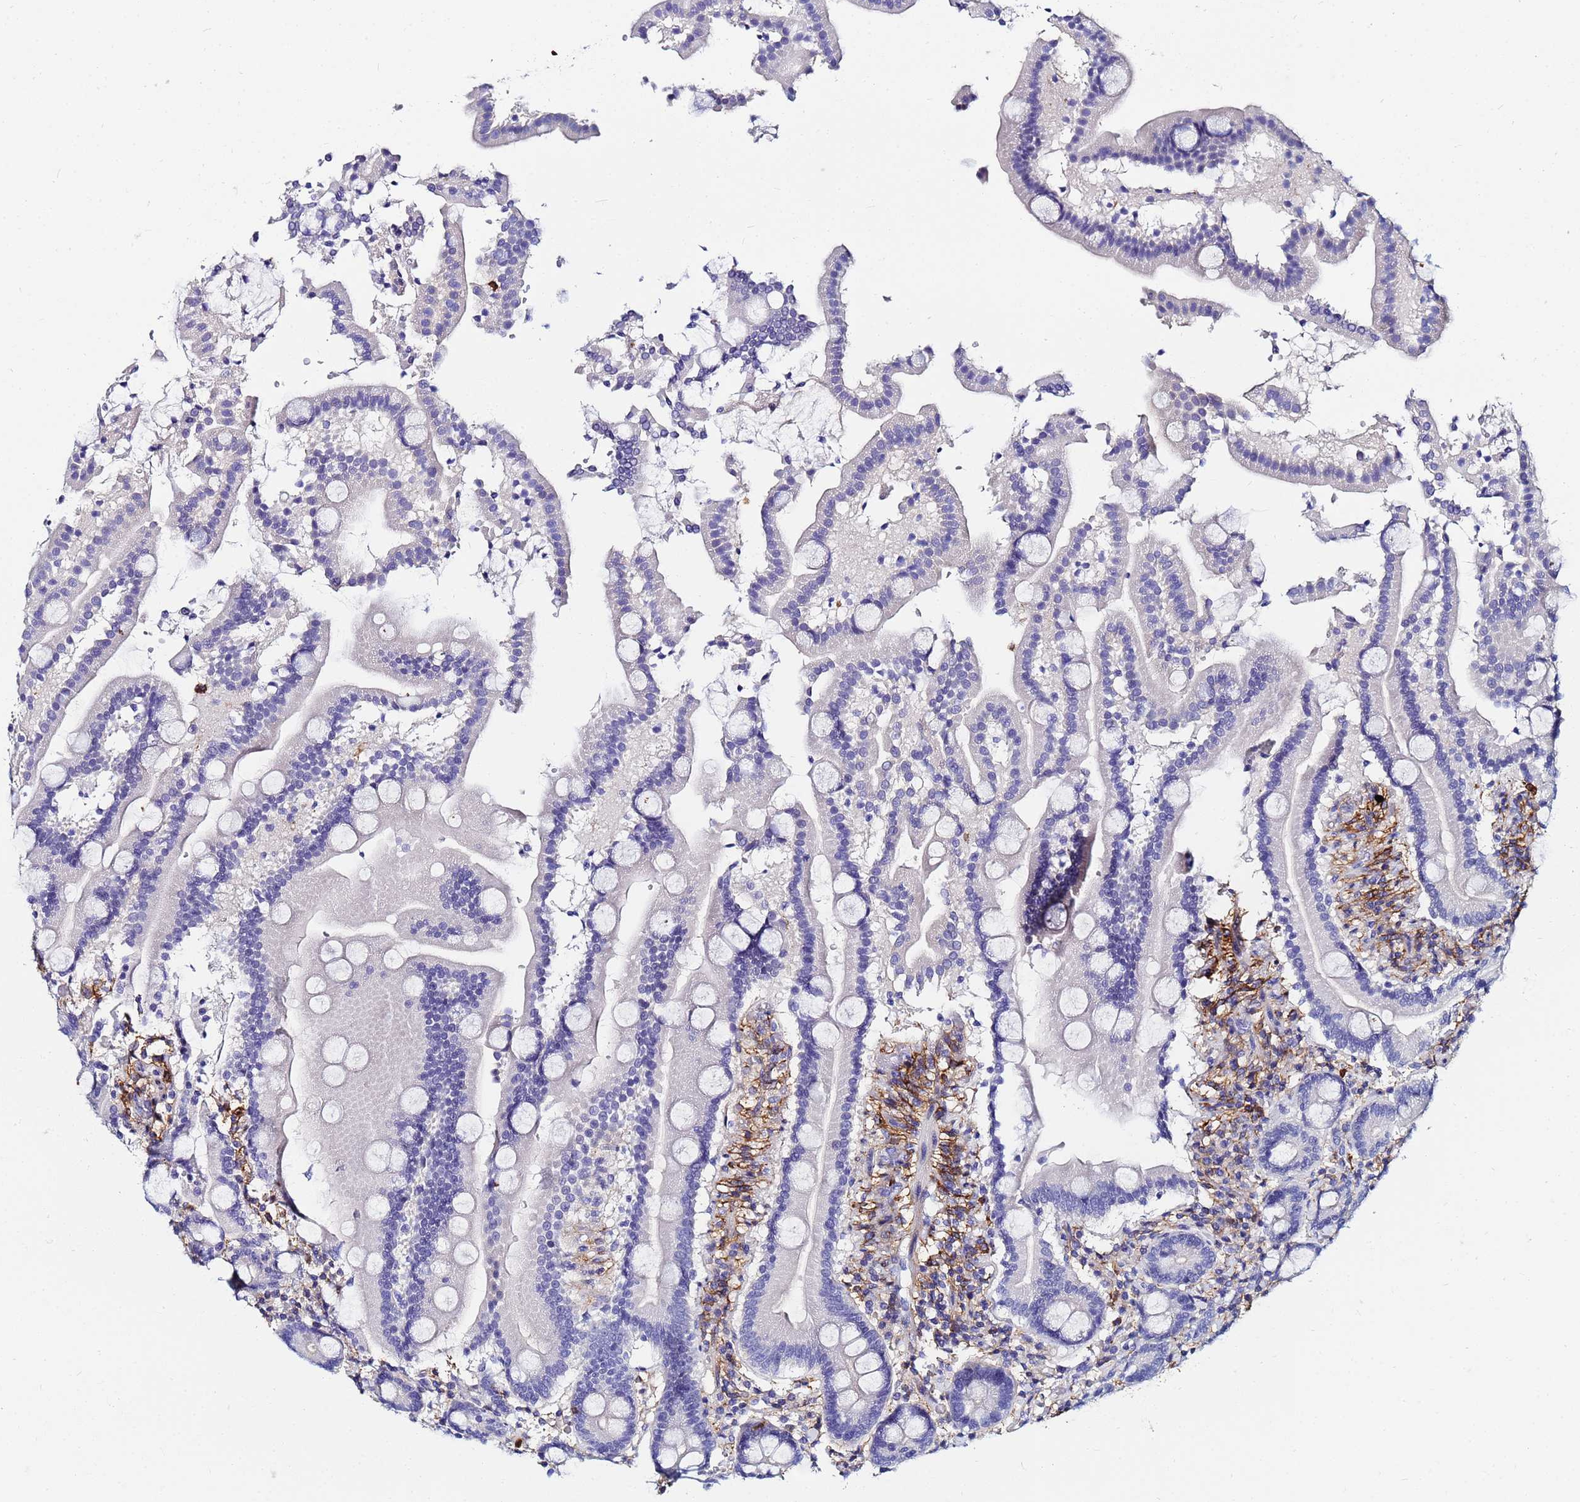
{"staining": {"intensity": "negative", "quantity": "none", "location": "none"}, "tissue": "duodenum", "cell_type": "Glandular cells", "image_type": "normal", "snomed": [{"axis": "morphology", "description": "Normal tissue, NOS"}, {"axis": "topography", "description": "Duodenum"}], "caption": "The histopathology image demonstrates no staining of glandular cells in unremarkable duodenum. Nuclei are stained in blue.", "gene": "BASP1", "patient": {"sex": "male", "age": 55}}